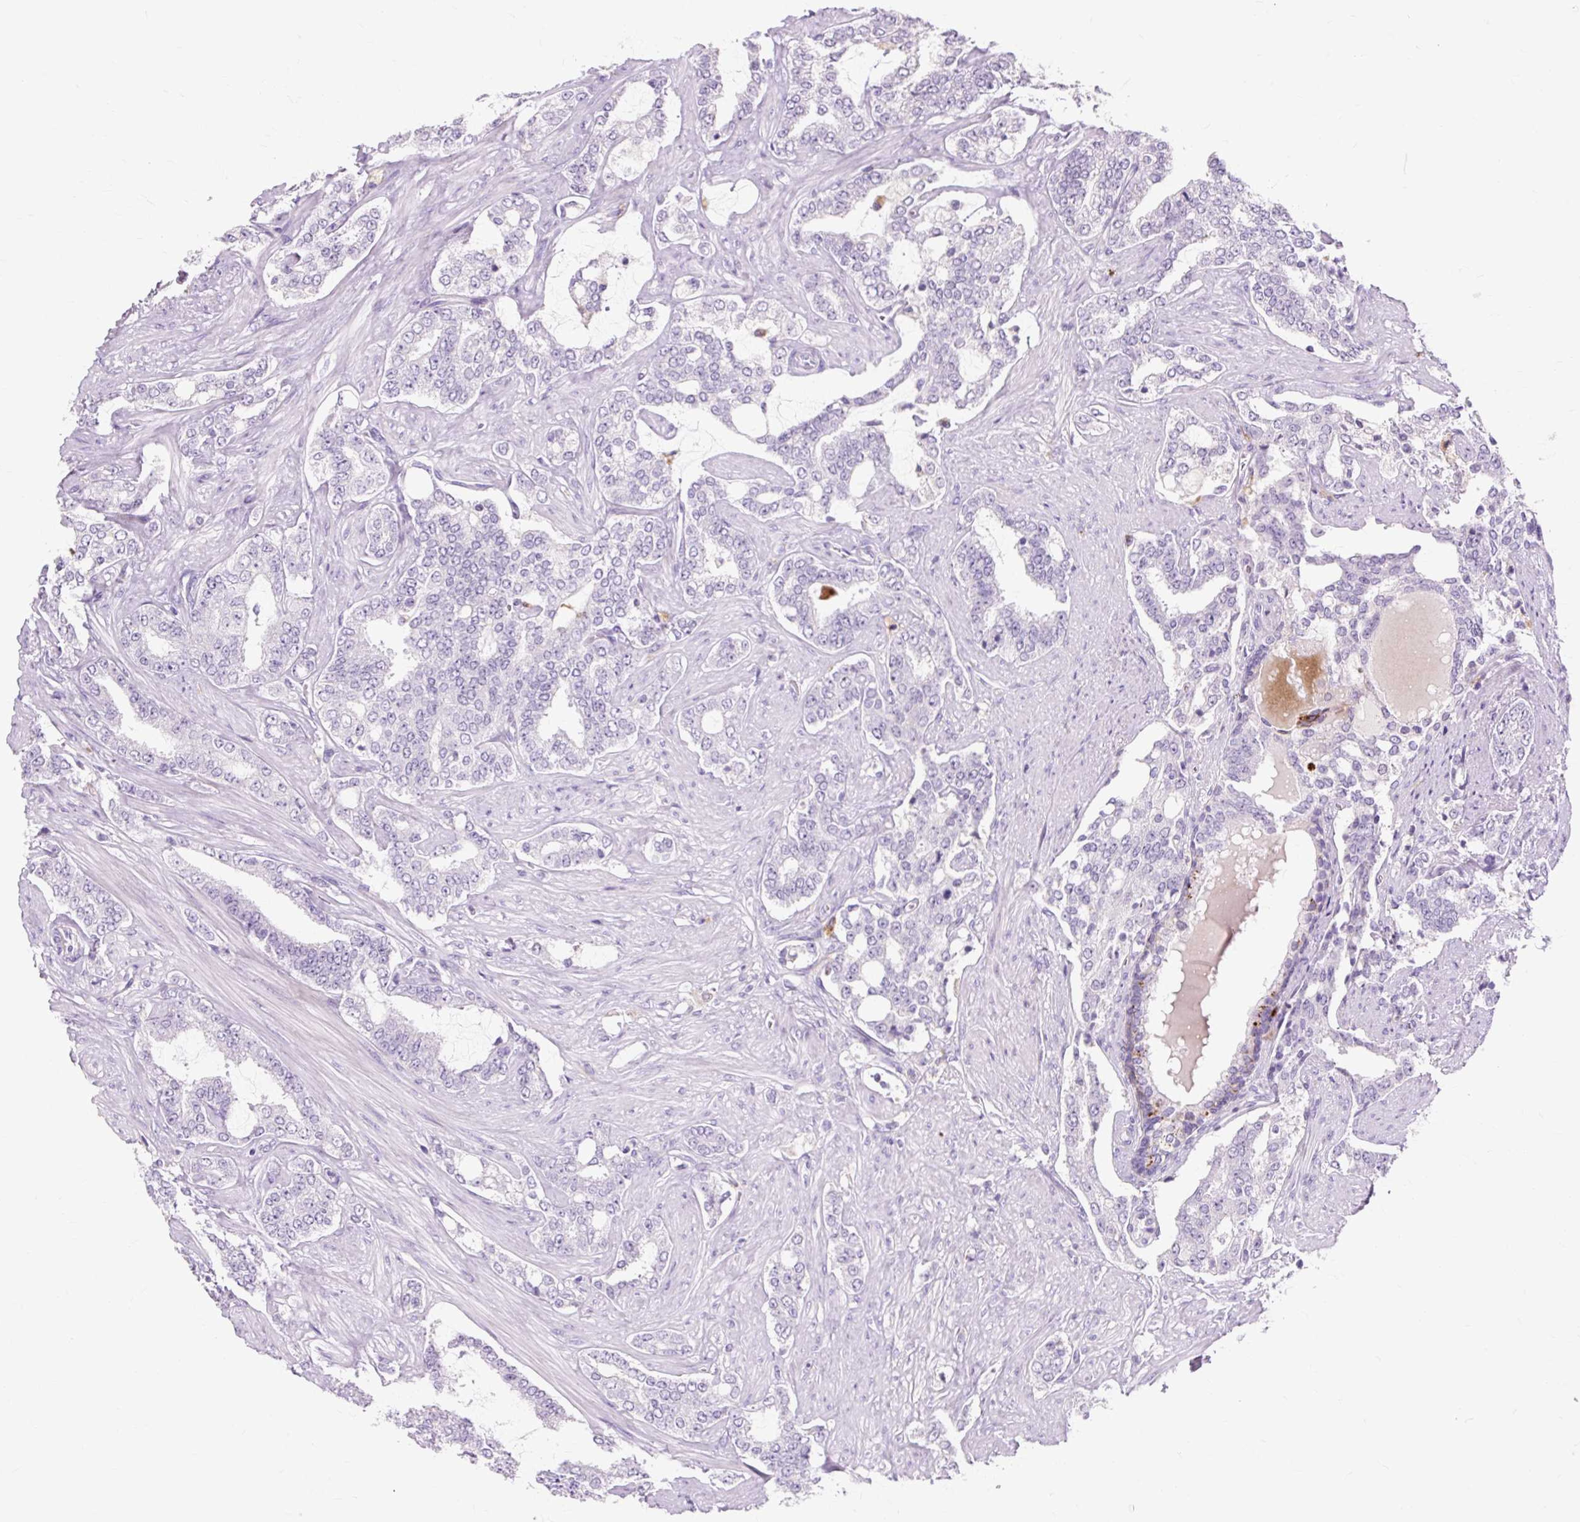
{"staining": {"intensity": "negative", "quantity": "none", "location": "none"}, "tissue": "prostate cancer", "cell_type": "Tumor cells", "image_type": "cancer", "snomed": [{"axis": "morphology", "description": "Adenocarcinoma, High grade"}, {"axis": "topography", "description": "Prostate"}], "caption": "Immunohistochemistry of human high-grade adenocarcinoma (prostate) shows no positivity in tumor cells.", "gene": "IRX2", "patient": {"sex": "male", "age": 64}}